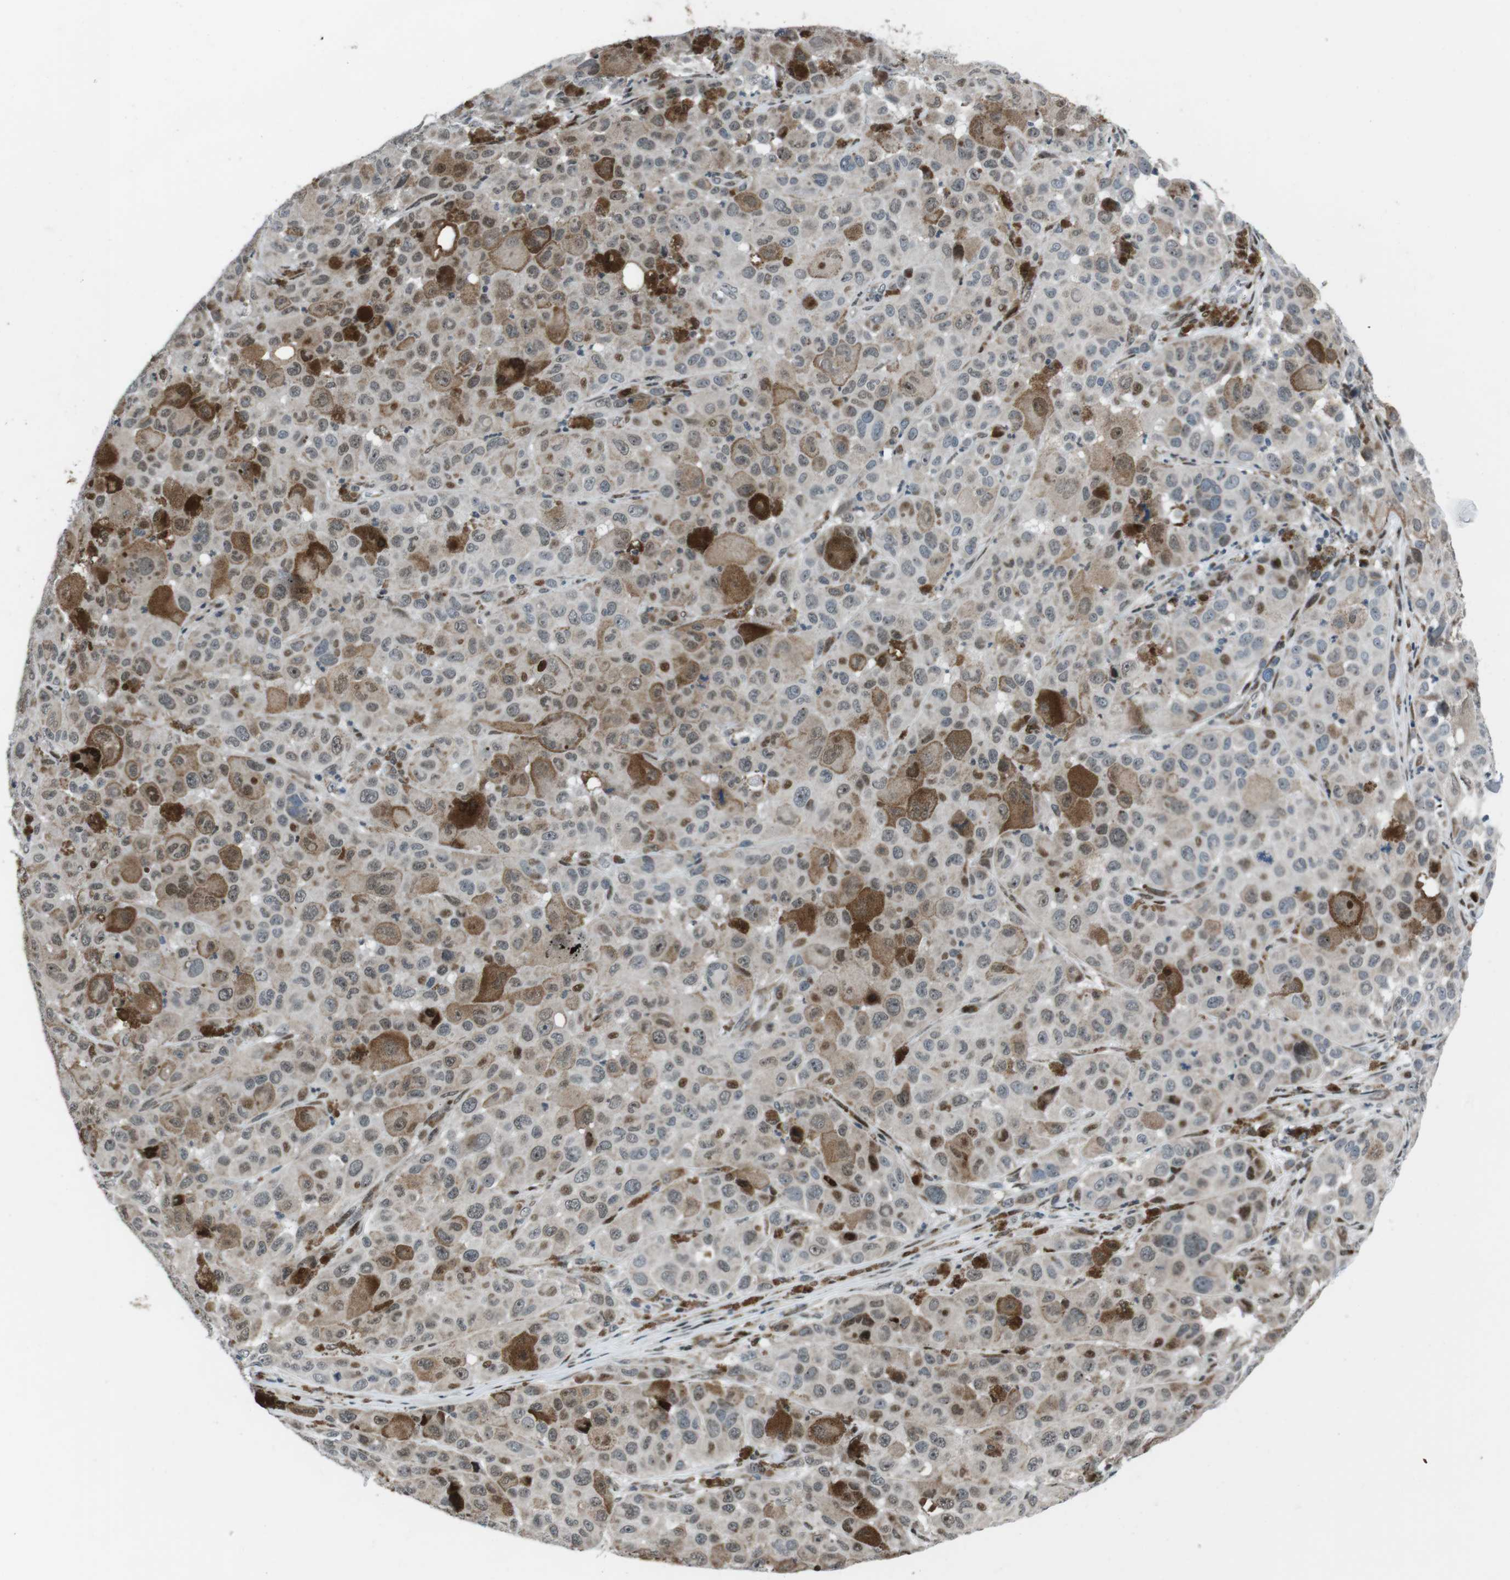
{"staining": {"intensity": "moderate", "quantity": "<25%", "location": "cytoplasmic/membranous,nuclear"}, "tissue": "melanoma", "cell_type": "Tumor cells", "image_type": "cancer", "snomed": [{"axis": "morphology", "description": "Malignant melanoma, NOS"}, {"axis": "topography", "description": "Skin"}], "caption": "IHC (DAB) staining of malignant melanoma shows moderate cytoplasmic/membranous and nuclear protein positivity in about <25% of tumor cells.", "gene": "PBRM1", "patient": {"sex": "male", "age": 96}}